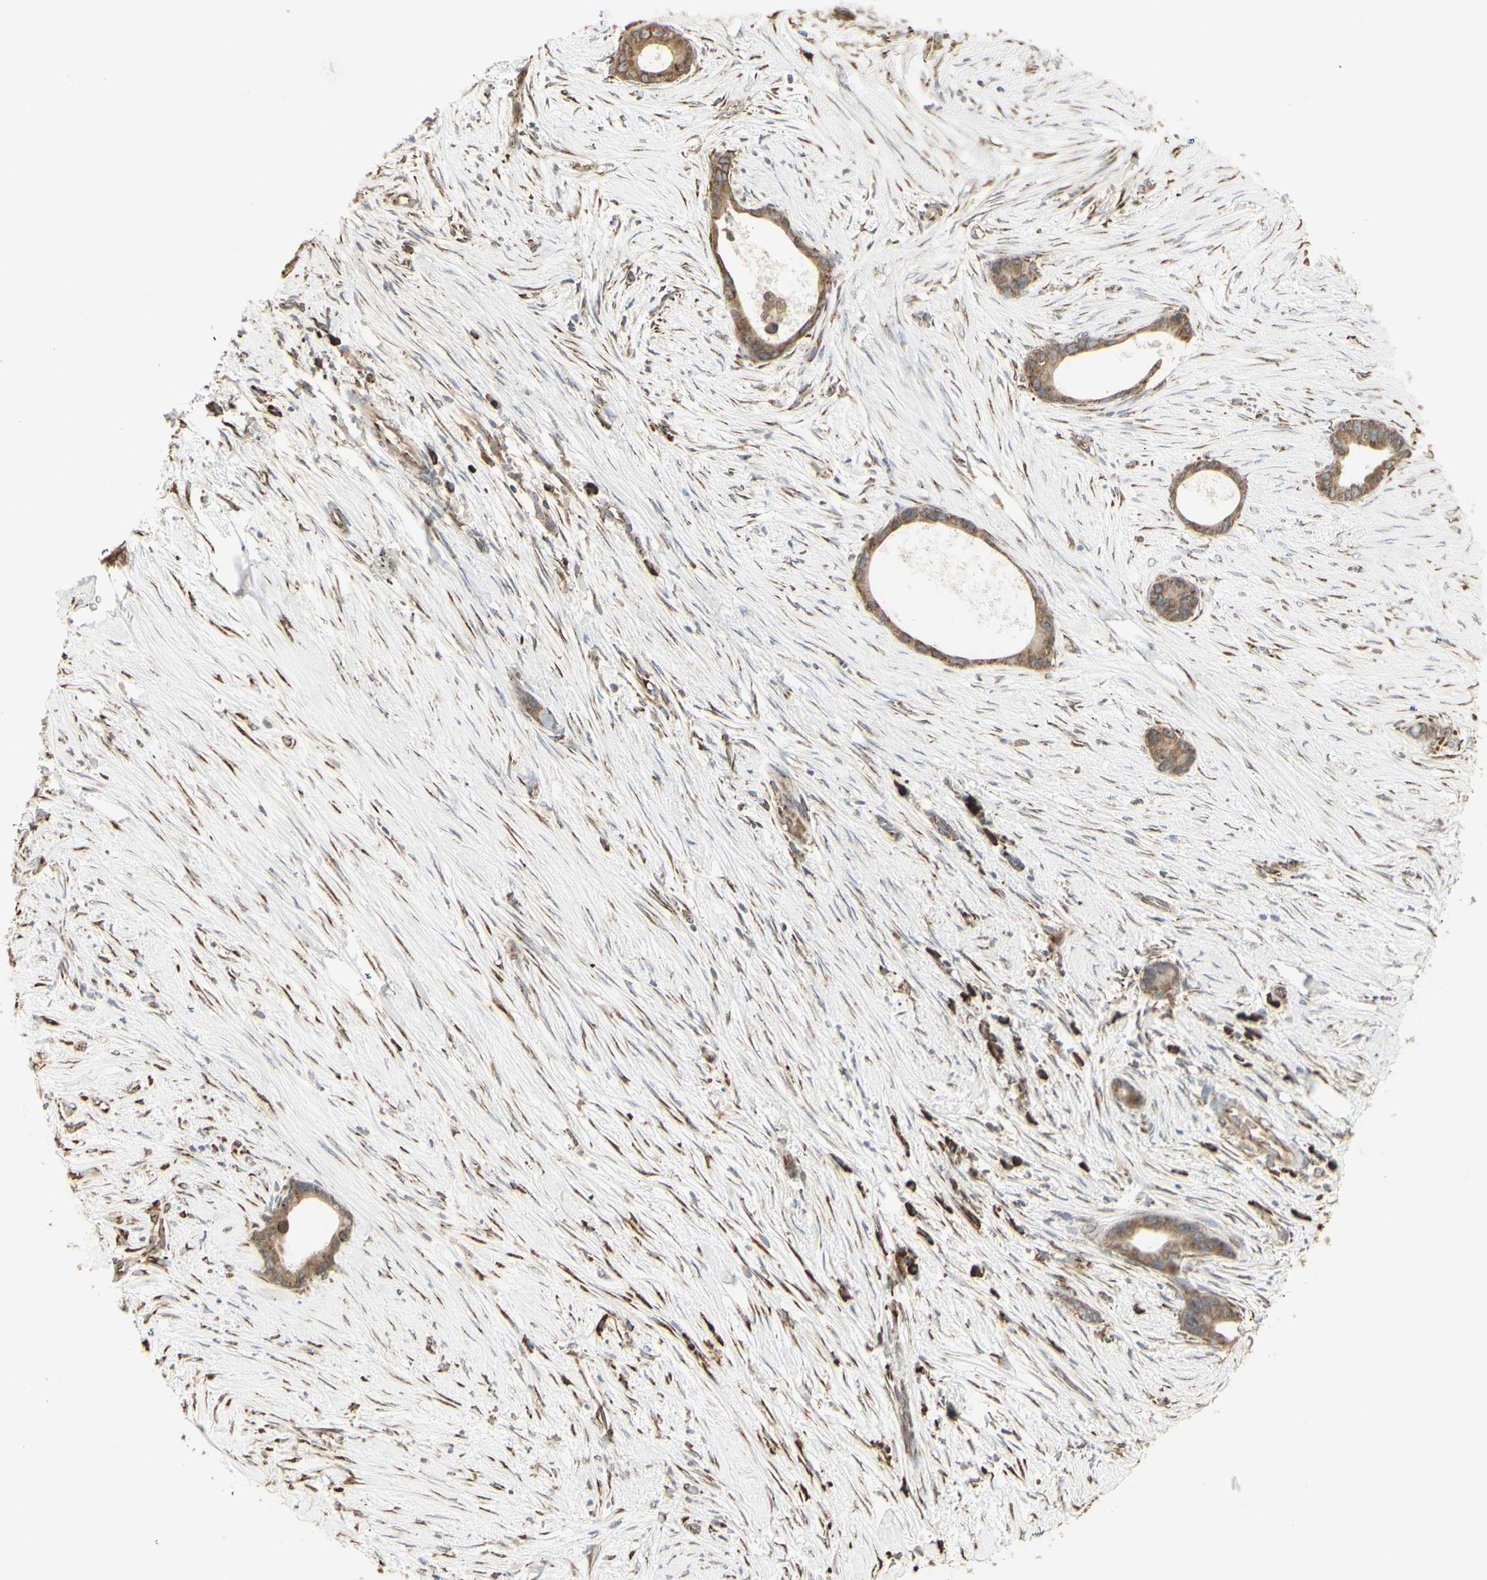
{"staining": {"intensity": "moderate", "quantity": ">75%", "location": "cytoplasmic/membranous"}, "tissue": "liver cancer", "cell_type": "Tumor cells", "image_type": "cancer", "snomed": [{"axis": "morphology", "description": "Cholangiocarcinoma"}, {"axis": "topography", "description": "Liver"}], "caption": "Immunohistochemical staining of human liver cholangiocarcinoma demonstrates medium levels of moderate cytoplasmic/membranous protein positivity in approximately >75% of tumor cells.", "gene": "EEF1B2", "patient": {"sex": "female", "age": 55}}